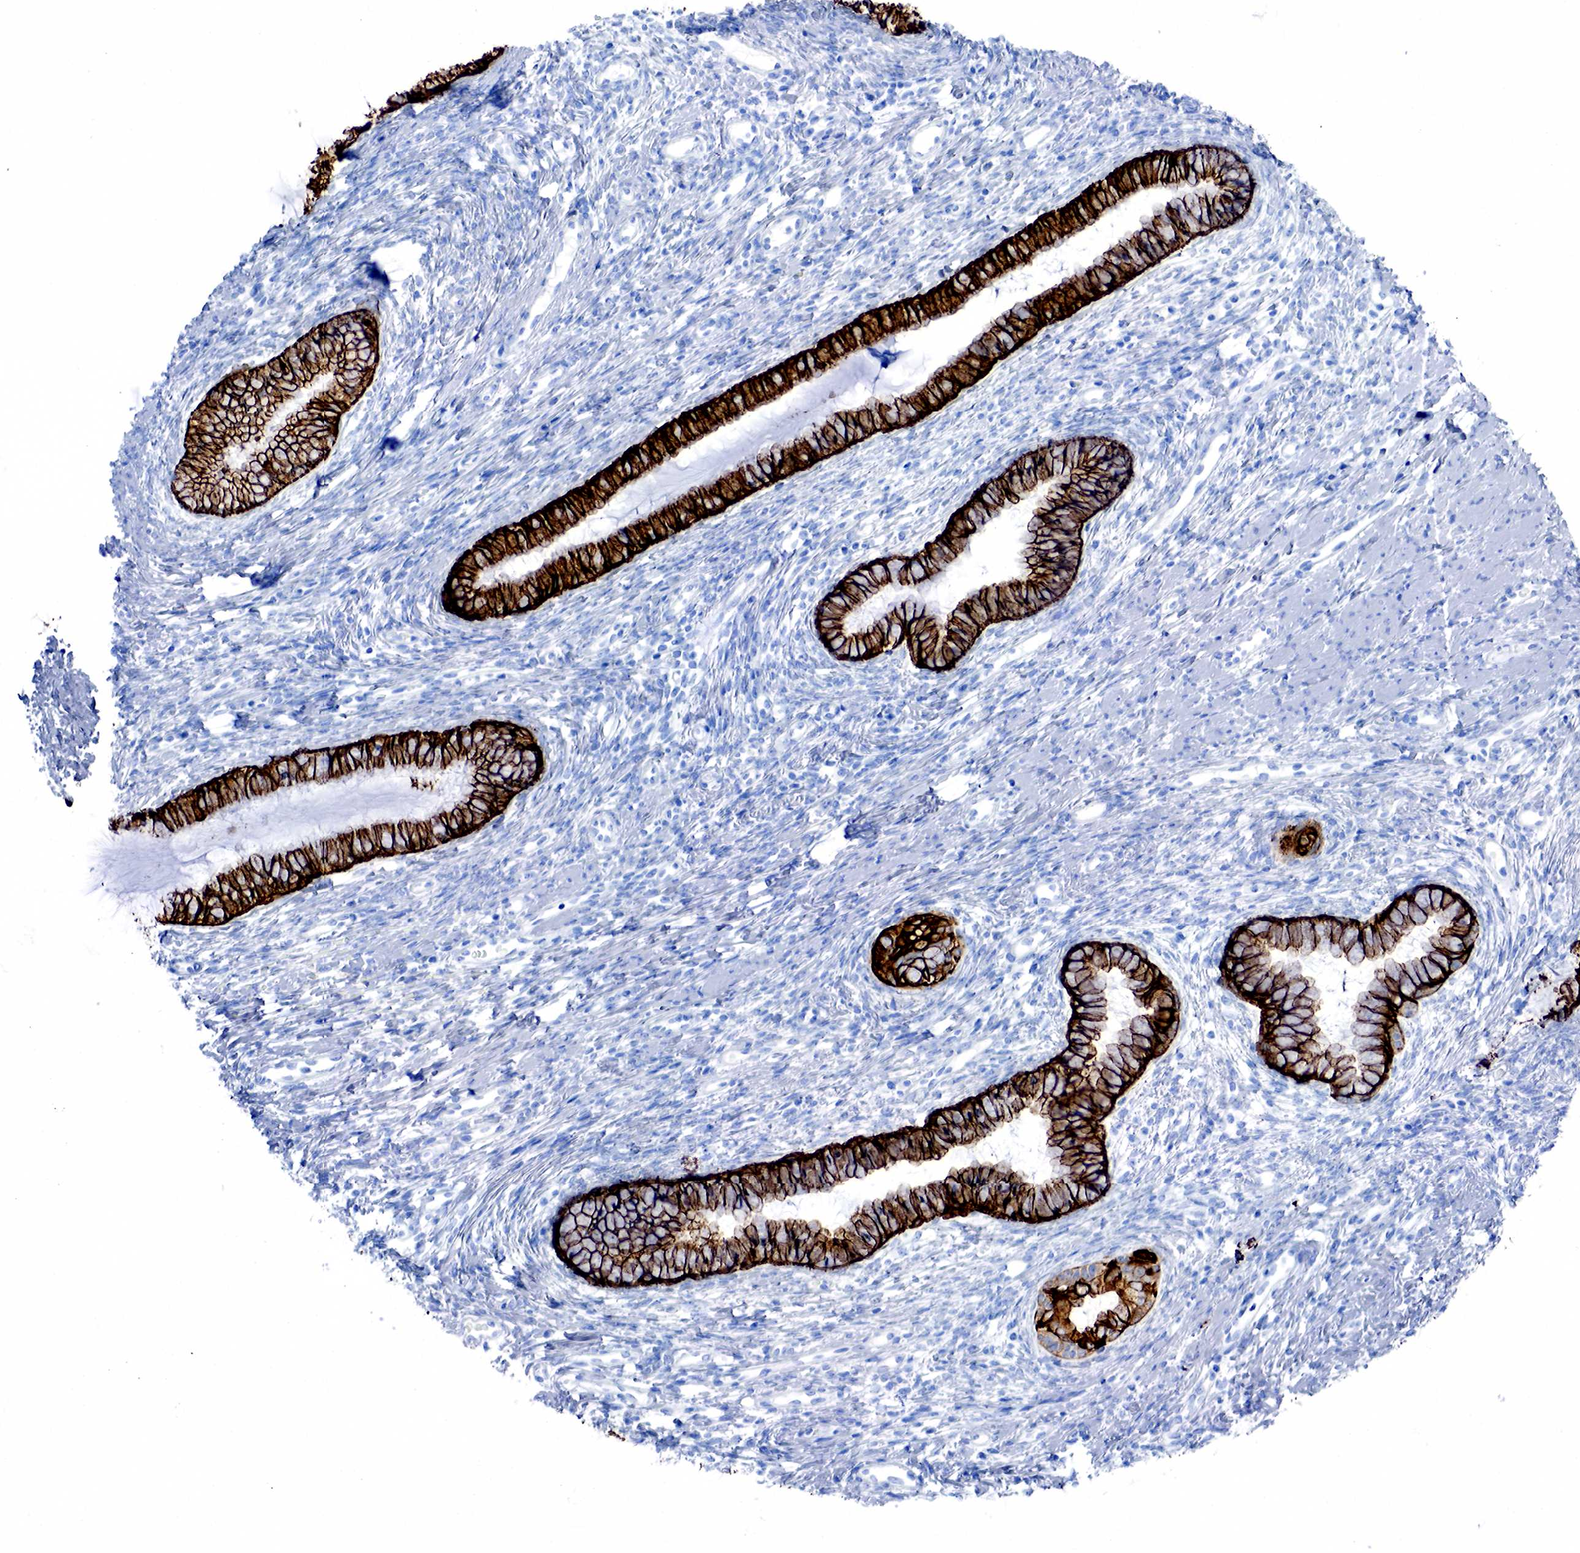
{"staining": {"intensity": "strong", "quantity": ">75%", "location": "cytoplasmic/membranous"}, "tissue": "cervix", "cell_type": "Glandular cells", "image_type": "normal", "snomed": [{"axis": "morphology", "description": "Normal tissue, NOS"}, {"axis": "topography", "description": "Cervix"}], "caption": "Cervix stained with IHC displays strong cytoplasmic/membranous expression in approximately >75% of glandular cells.", "gene": "KRT7", "patient": {"sex": "female", "age": 82}}